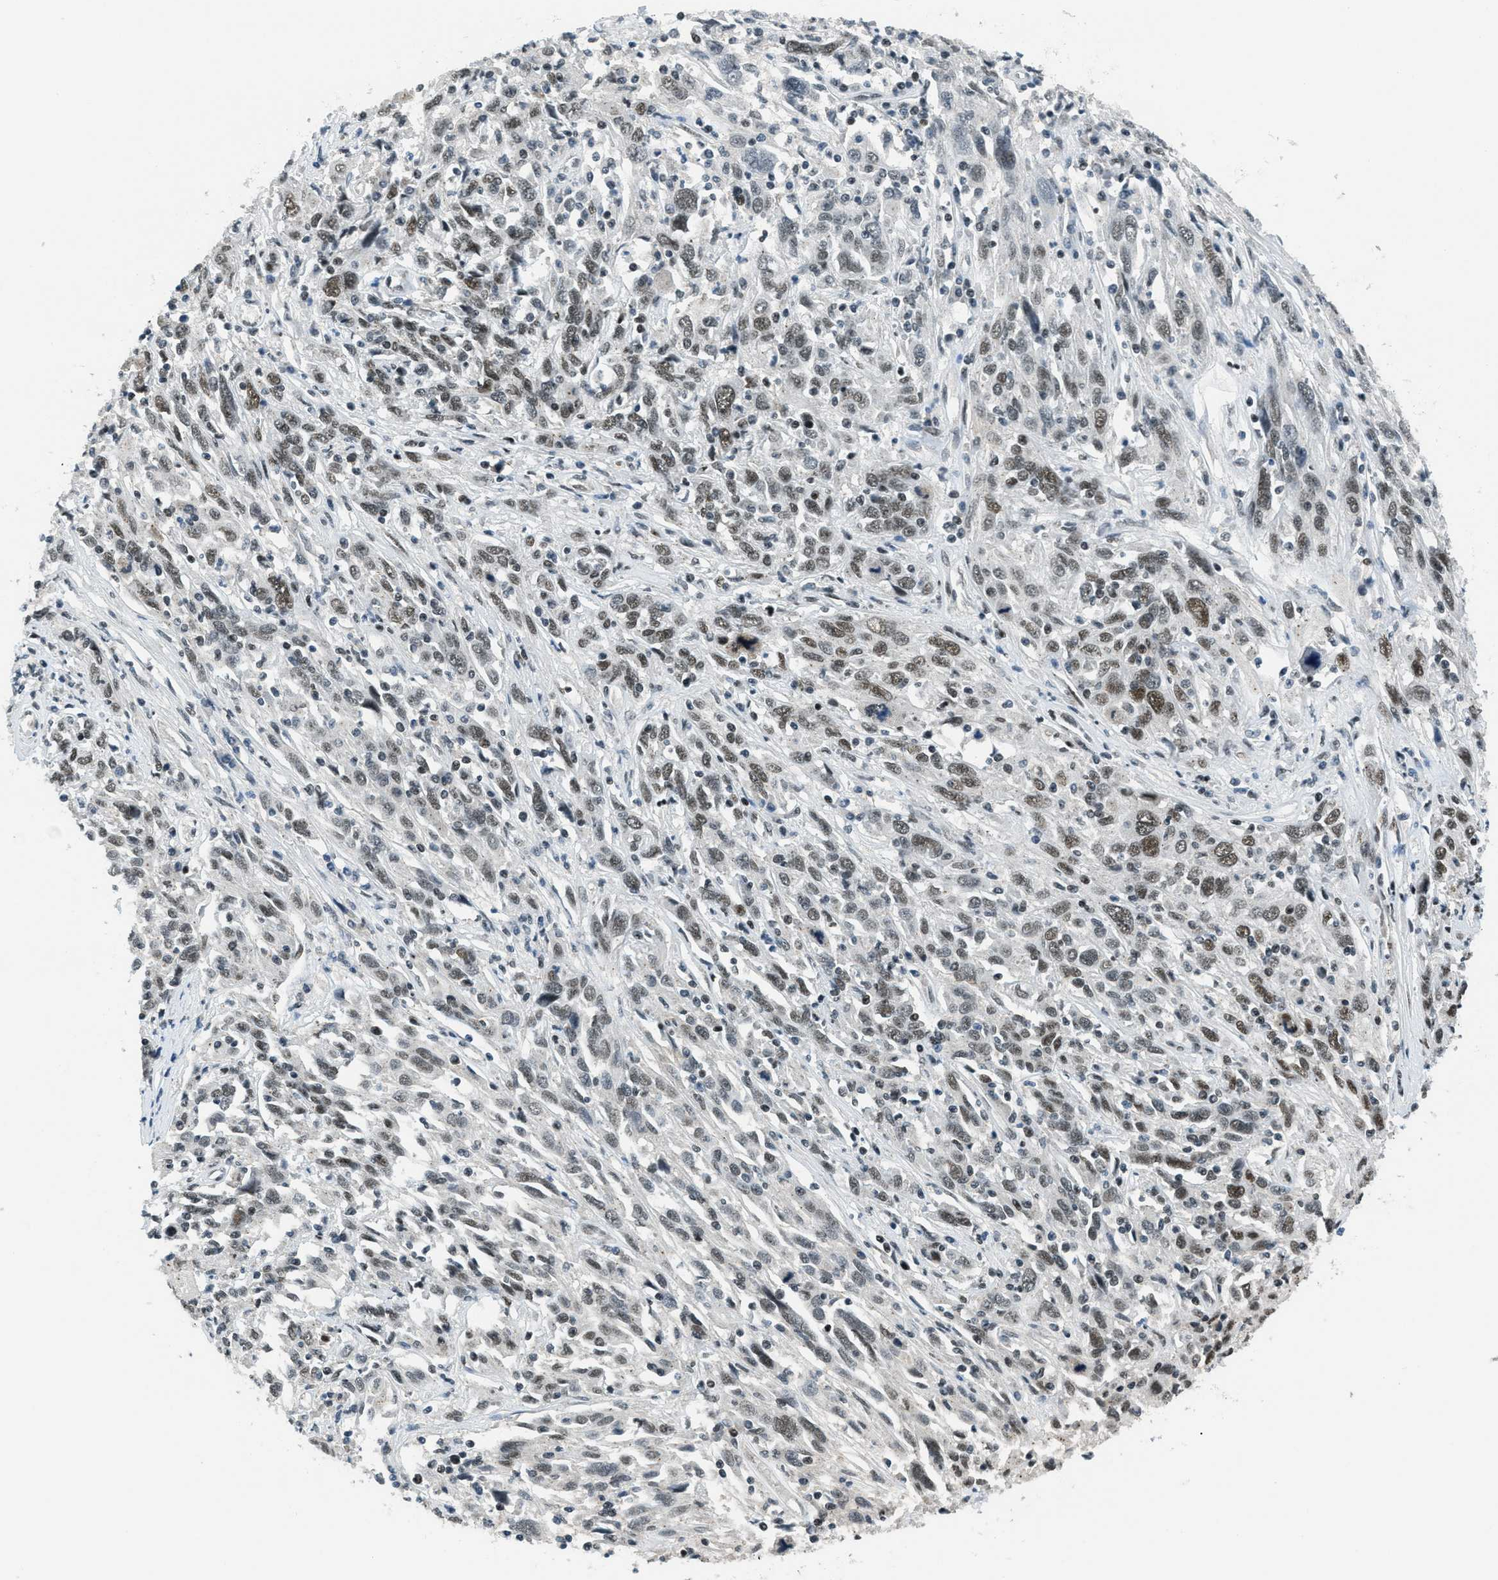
{"staining": {"intensity": "moderate", "quantity": "<25%", "location": "nuclear"}, "tissue": "cervical cancer", "cell_type": "Tumor cells", "image_type": "cancer", "snomed": [{"axis": "morphology", "description": "Squamous cell carcinoma, NOS"}, {"axis": "topography", "description": "Cervix"}], "caption": "Immunohistochemical staining of human squamous cell carcinoma (cervical) shows low levels of moderate nuclear protein expression in about <25% of tumor cells. Immunohistochemistry stains the protein of interest in brown and the nuclei are stained blue.", "gene": "KLF6", "patient": {"sex": "female", "age": 46}}